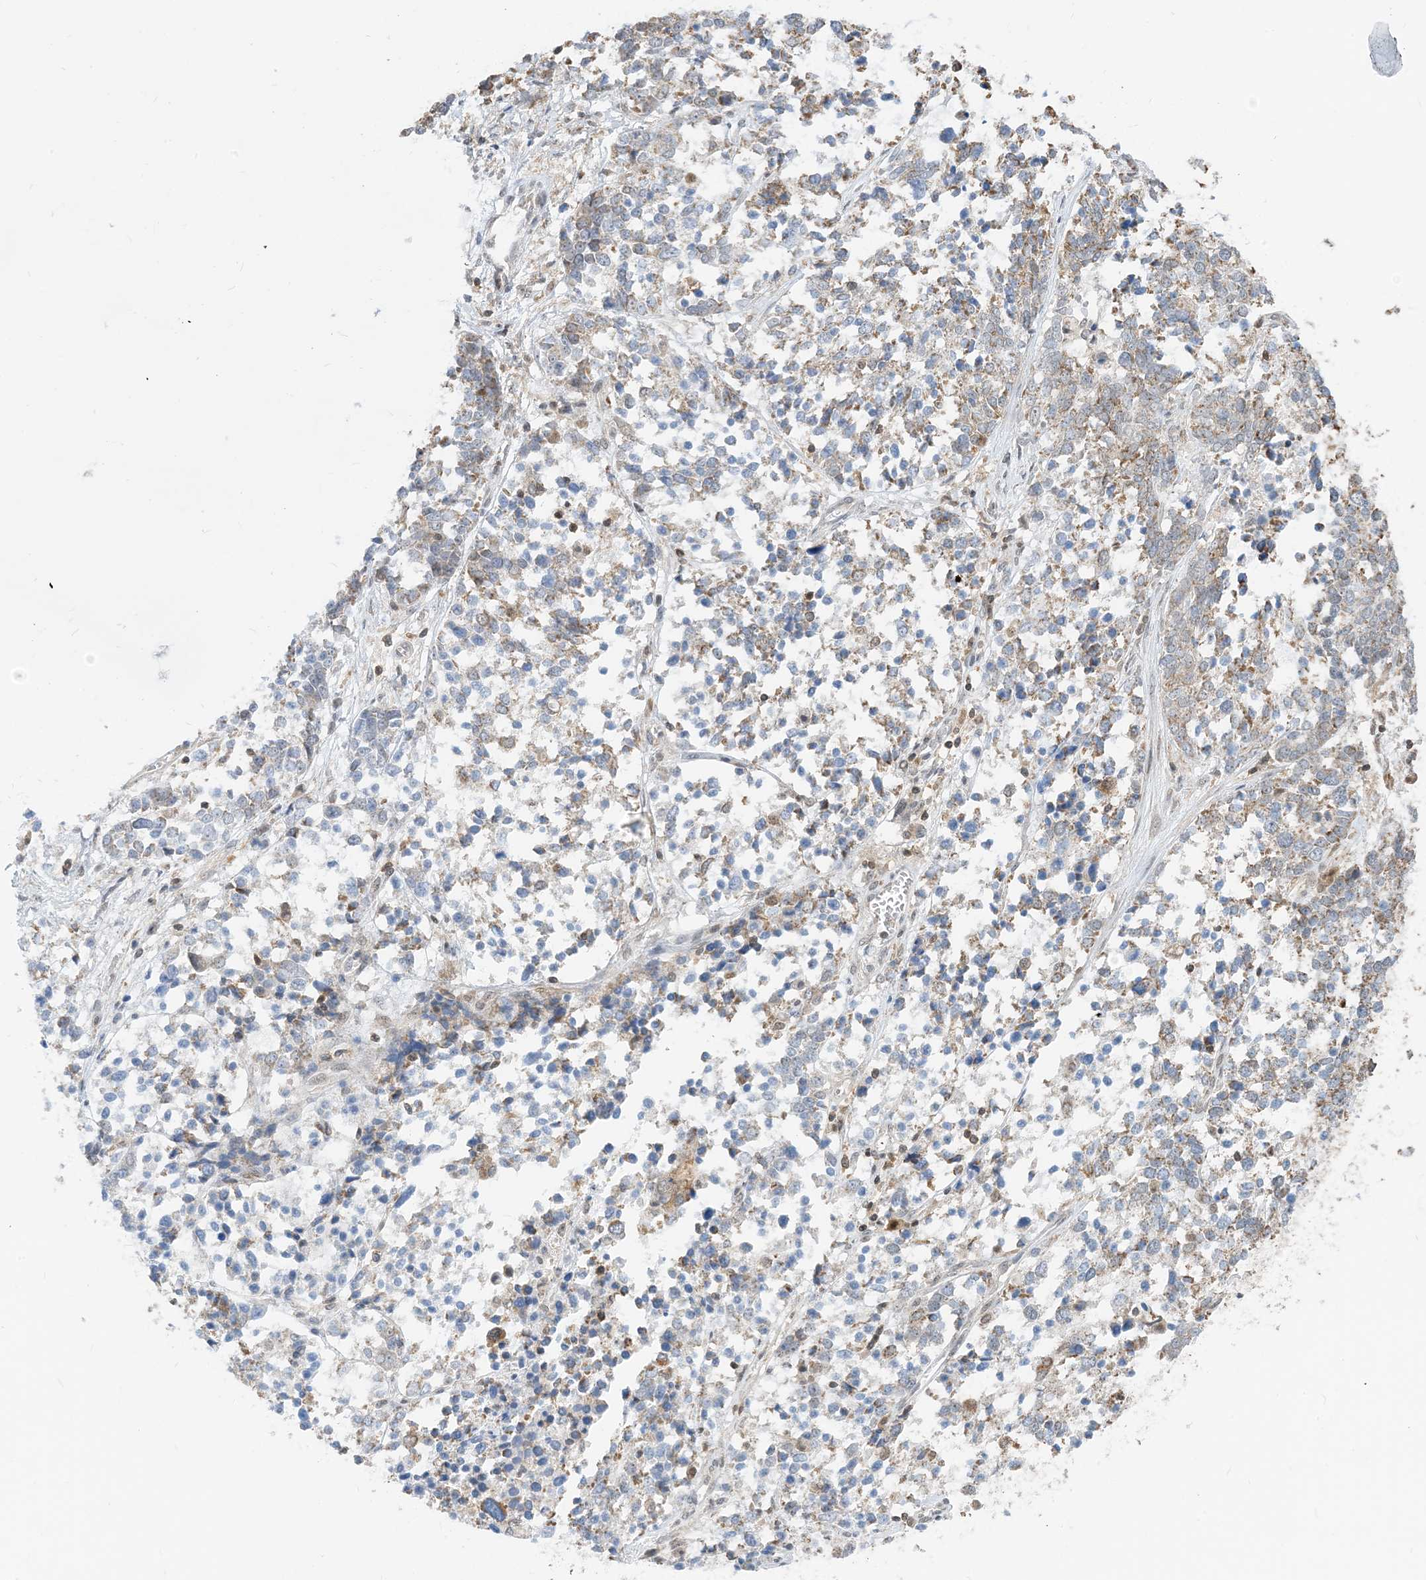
{"staining": {"intensity": "weak", "quantity": "<25%", "location": "cytoplasmic/membranous"}, "tissue": "ovarian cancer", "cell_type": "Tumor cells", "image_type": "cancer", "snomed": [{"axis": "morphology", "description": "Cystadenocarcinoma, serous, NOS"}, {"axis": "topography", "description": "Ovary"}], "caption": "The micrograph displays no staining of tumor cells in ovarian serous cystadenocarcinoma.", "gene": "CASP4", "patient": {"sex": "female", "age": 44}}